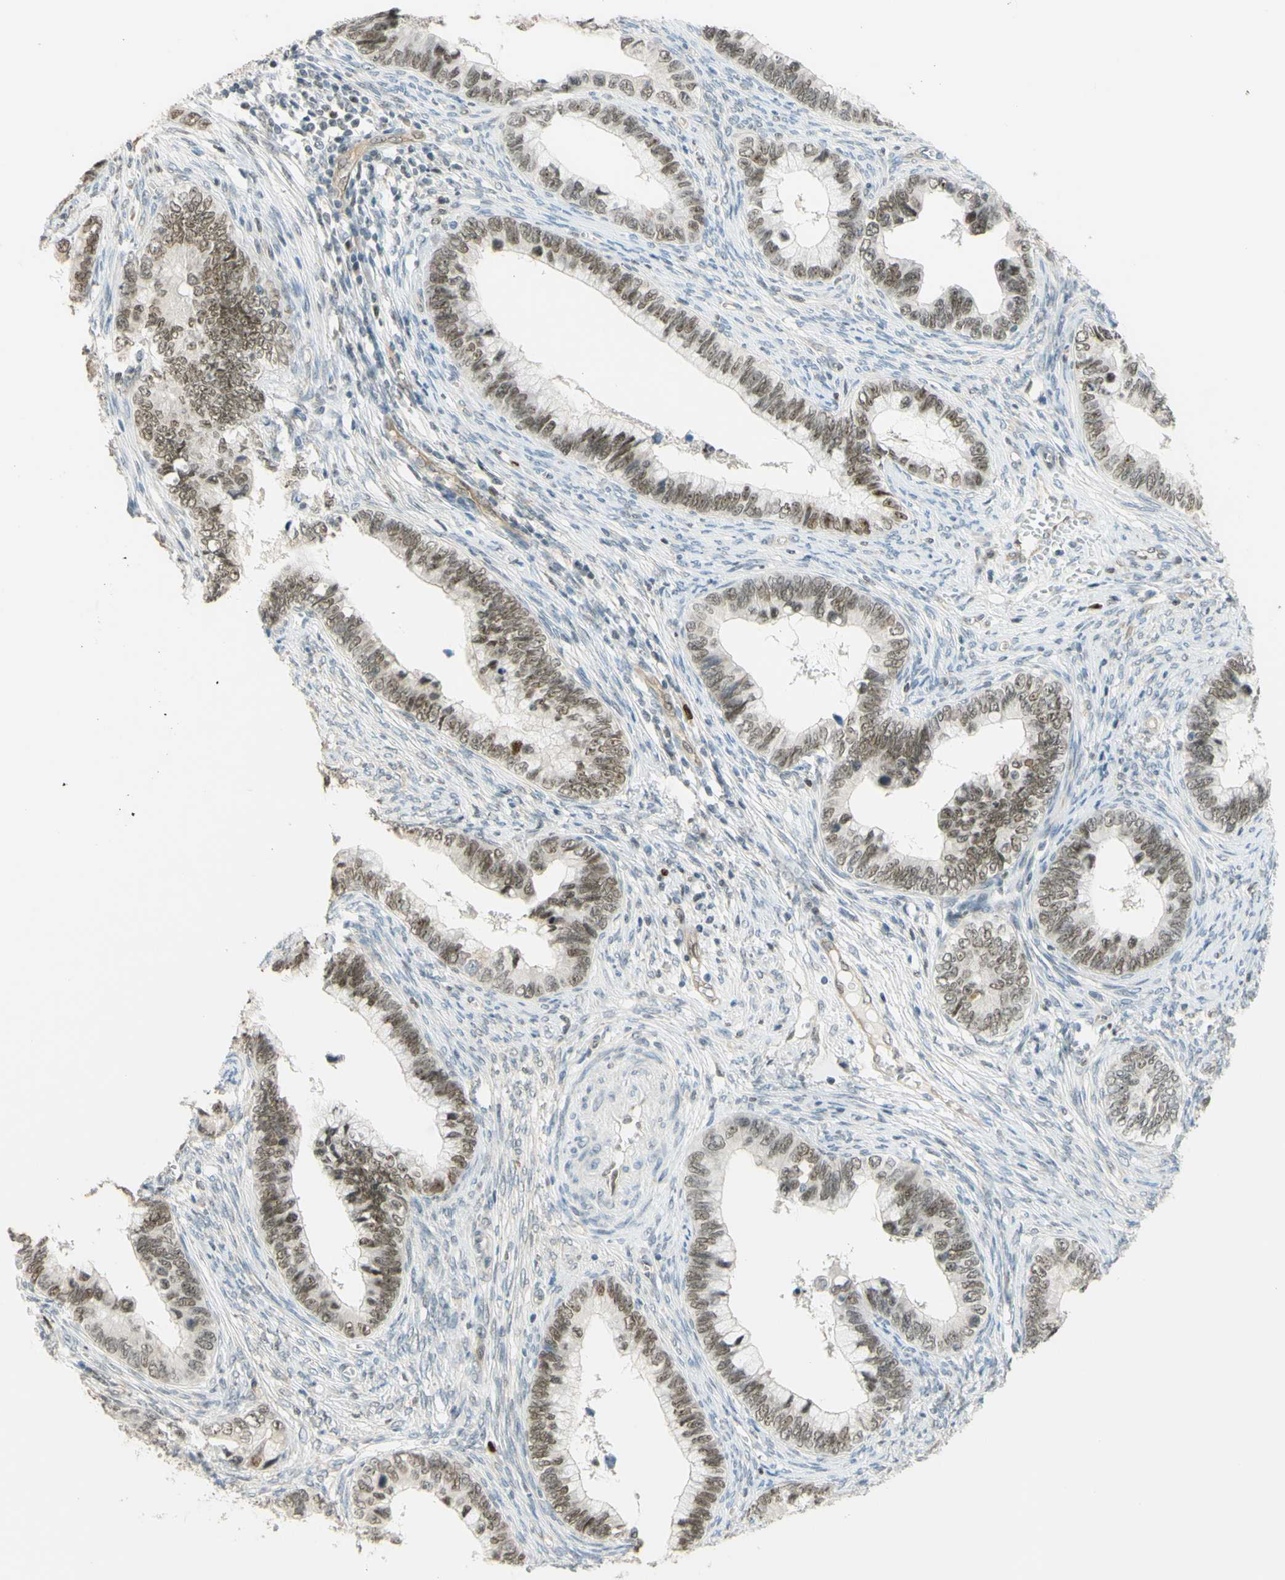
{"staining": {"intensity": "moderate", "quantity": ">75%", "location": "nuclear"}, "tissue": "cervical cancer", "cell_type": "Tumor cells", "image_type": "cancer", "snomed": [{"axis": "morphology", "description": "Adenocarcinoma, NOS"}, {"axis": "topography", "description": "Cervix"}], "caption": "Immunohistochemistry (IHC) micrograph of neoplastic tissue: human cervical cancer stained using immunohistochemistry exhibits medium levels of moderate protein expression localized specifically in the nuclear of tumor cells, appearing as a nuclear brown color.", "gene": "POLB", "patient": {"sex": "female", "age": 44}}